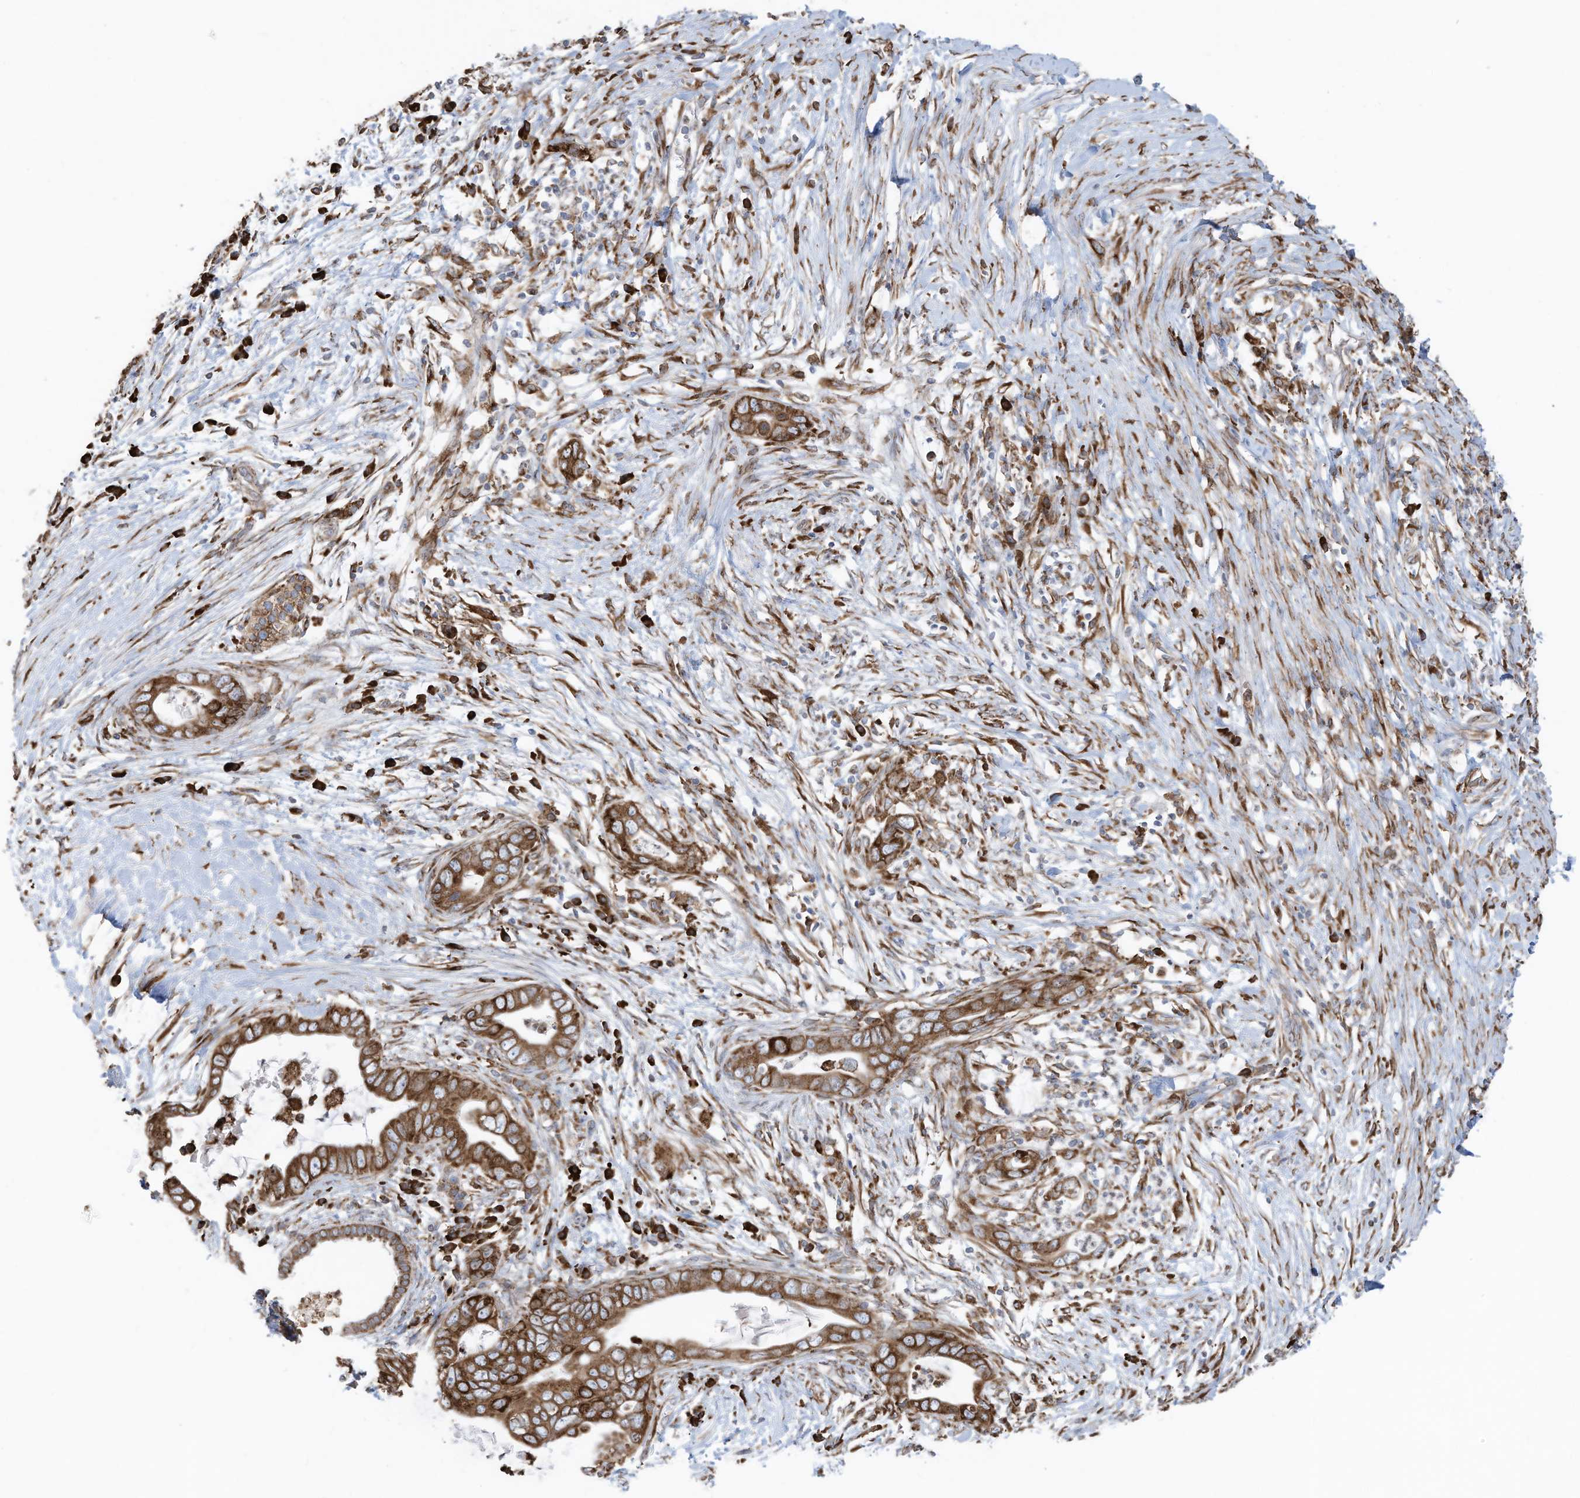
{"staining": {"intensity": "strong", "quantity": ">75%", "location": "cytoplasmic/membranous"}, "tissue": "pancreatic cancer", "cell_type": "Tumor cells", "image_type": "cancer", "snomed": [{"axis": "morphology", "description": "Adenocarcinoma, NOS"}, {"axis": "topography", "description": "Pancreas"}], "caption": "Adenocarcinoma (pancreatic) stained for a protein demonstrates strong cytoplasmic/membranous positivity in tumor cells.", "gene": "ZNF354C", "patient": {"sex": "male", "age": 75}}